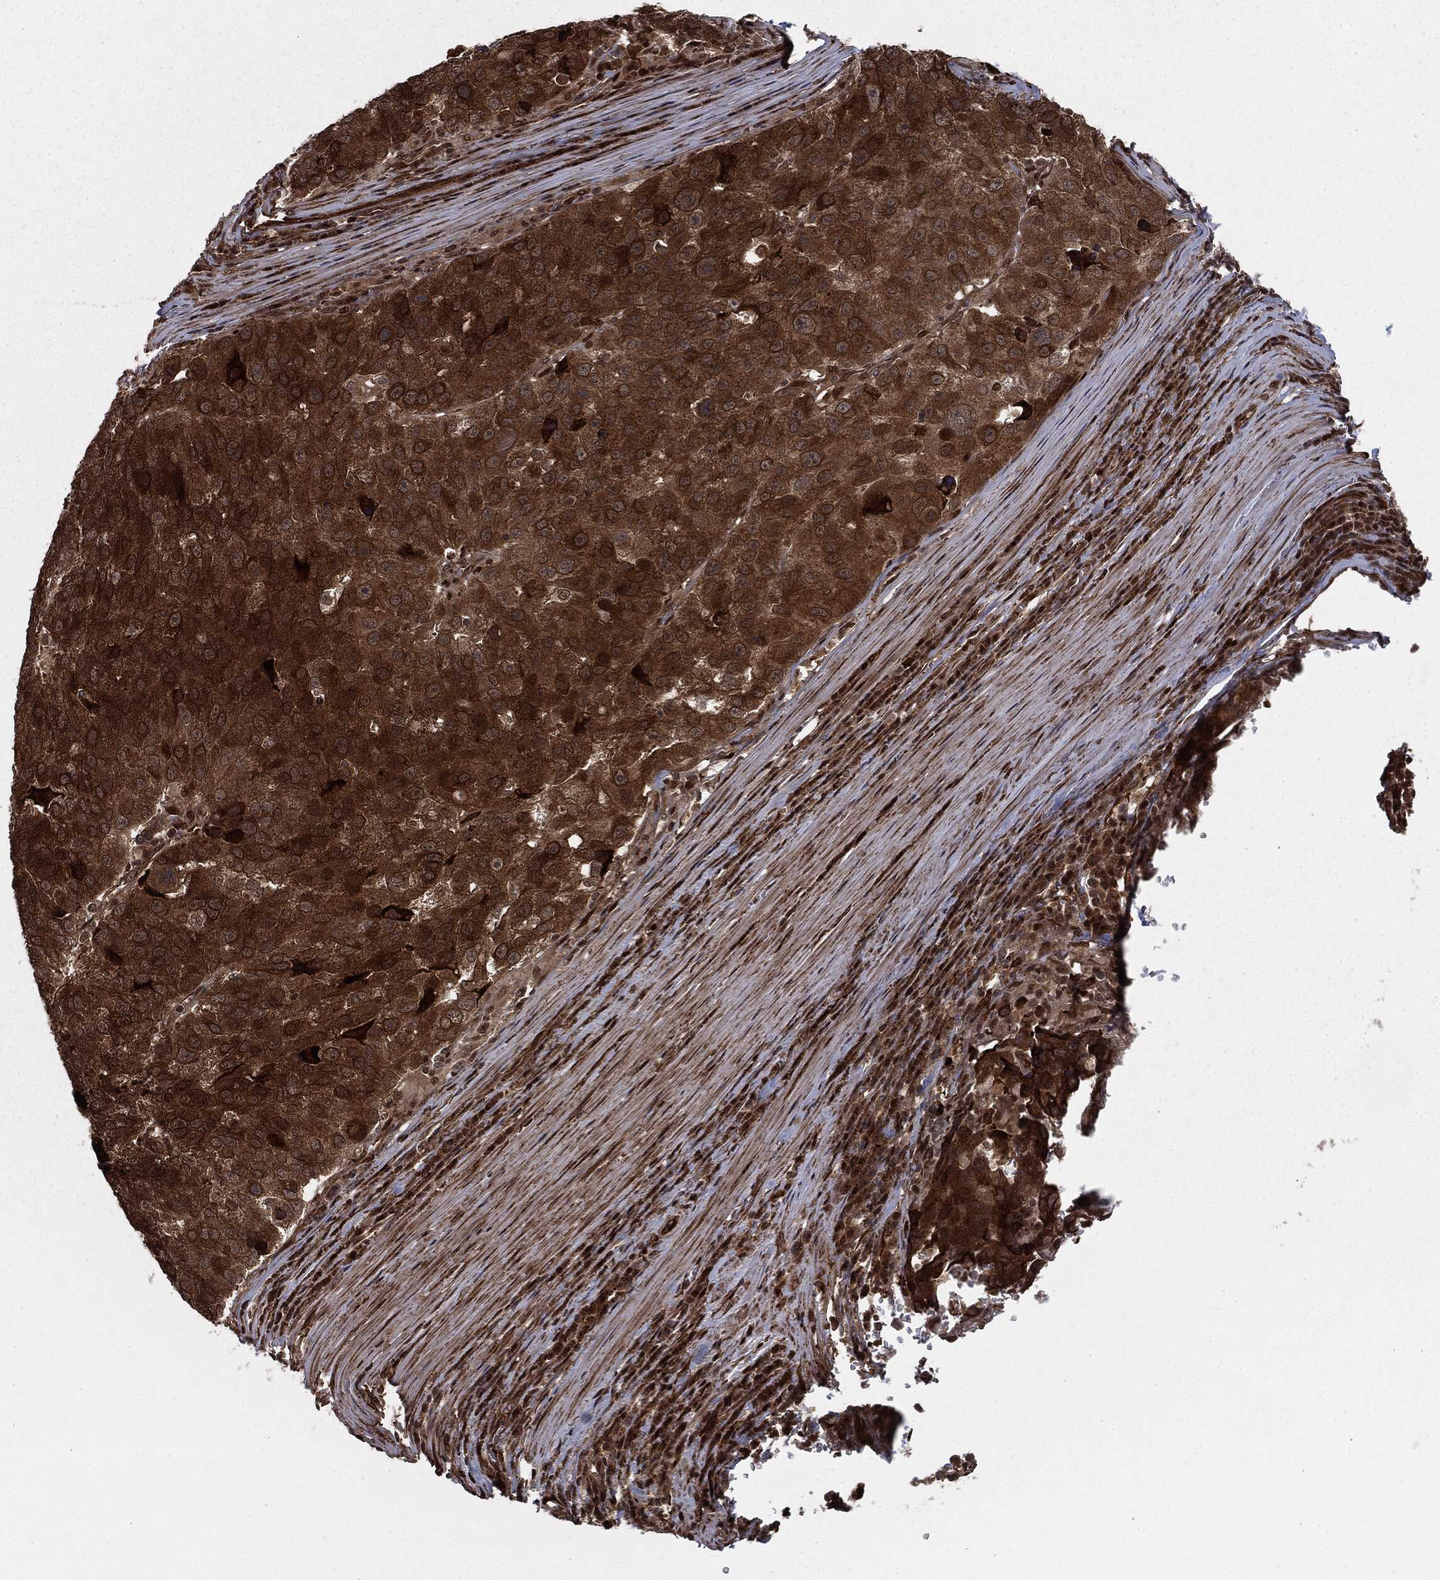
{"staining": {"intensity": "strong", "quantity": ">75%", "location": "cytoplasmic/membranous"}, "tissue": "stomach cancer", "cell_type": "Tumor cells", "image_type": "cancer", "snomed": [{"axis": "morphology", "description": "Adenocarcinoma, NOS"}, {"axis": "topography", "description": "Stomach"}], "caption": "The histopathology image shows staining of stomach adenocarcinoma, revealing strong cytoplasmic/membranous protein expression (brown color) within tumor cells.", "gene": "RANBP9", "patient": {"sex": "male", "age": 71}}